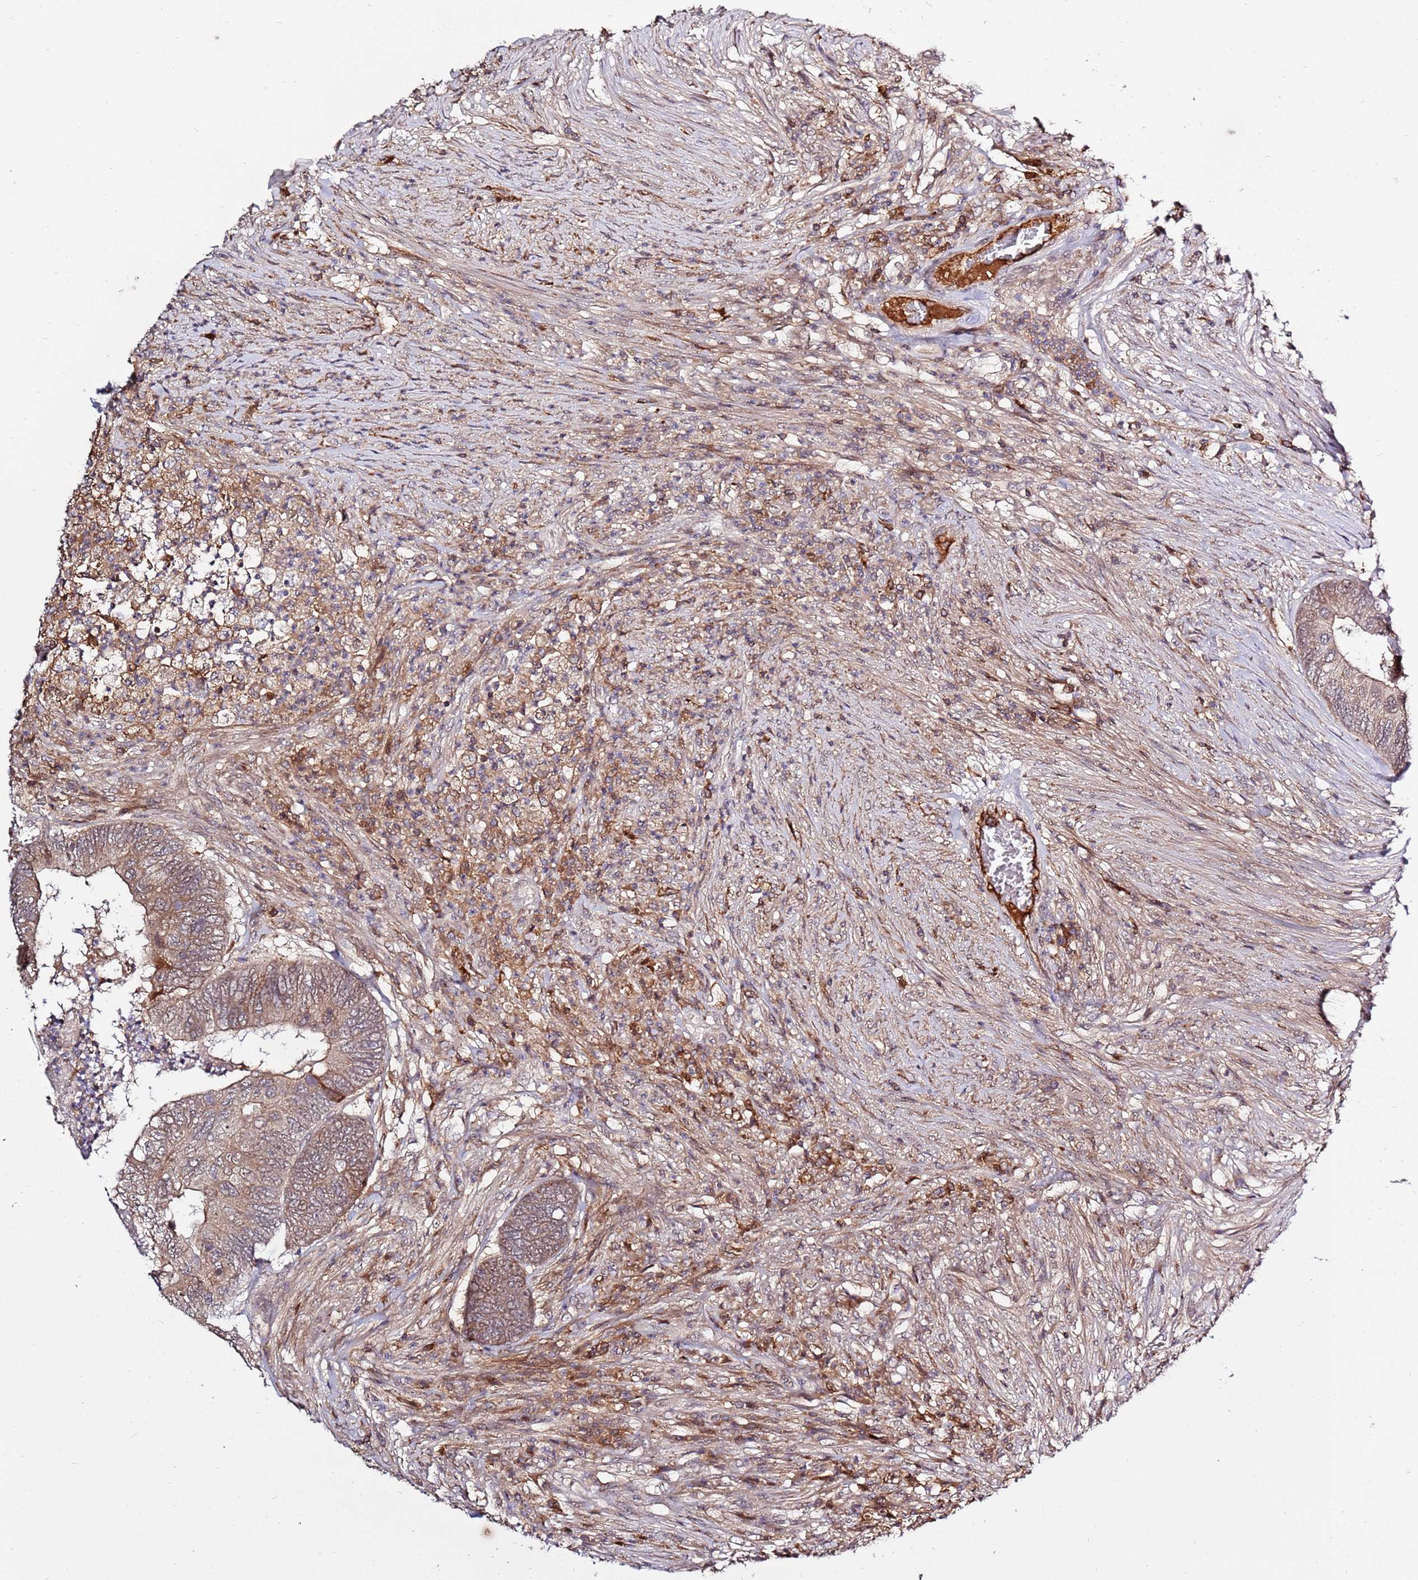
{"staining": {"intensity": "moderate", "quantity": ">75%", "location": "cytoplasmic/membranous,nuclear"}, "tissue": "colorectal cancer", "cell_type": "Tumor cells", "image_type": "cancer", "snomed": [{"axis": "morphology", "description": "Adenocarcinoma, NOS"}, {"axis": "topography", "description": "Colon"}], "caption": "DAB (3,3'-diaminobenzidine) immunohistochemical staining of human colorectal cancer (adenocarcinoma) demonstrates moderate cytoplasmic/membranous and nuclear protein positivity in about >75% of tumor cells. (DAB (3,3'-diaminobenzidine) IHC, brown staining for protein, blue staining for nuclei).", "gene": "ZNF624", "patient": {"sex": "female", "age": 67}}